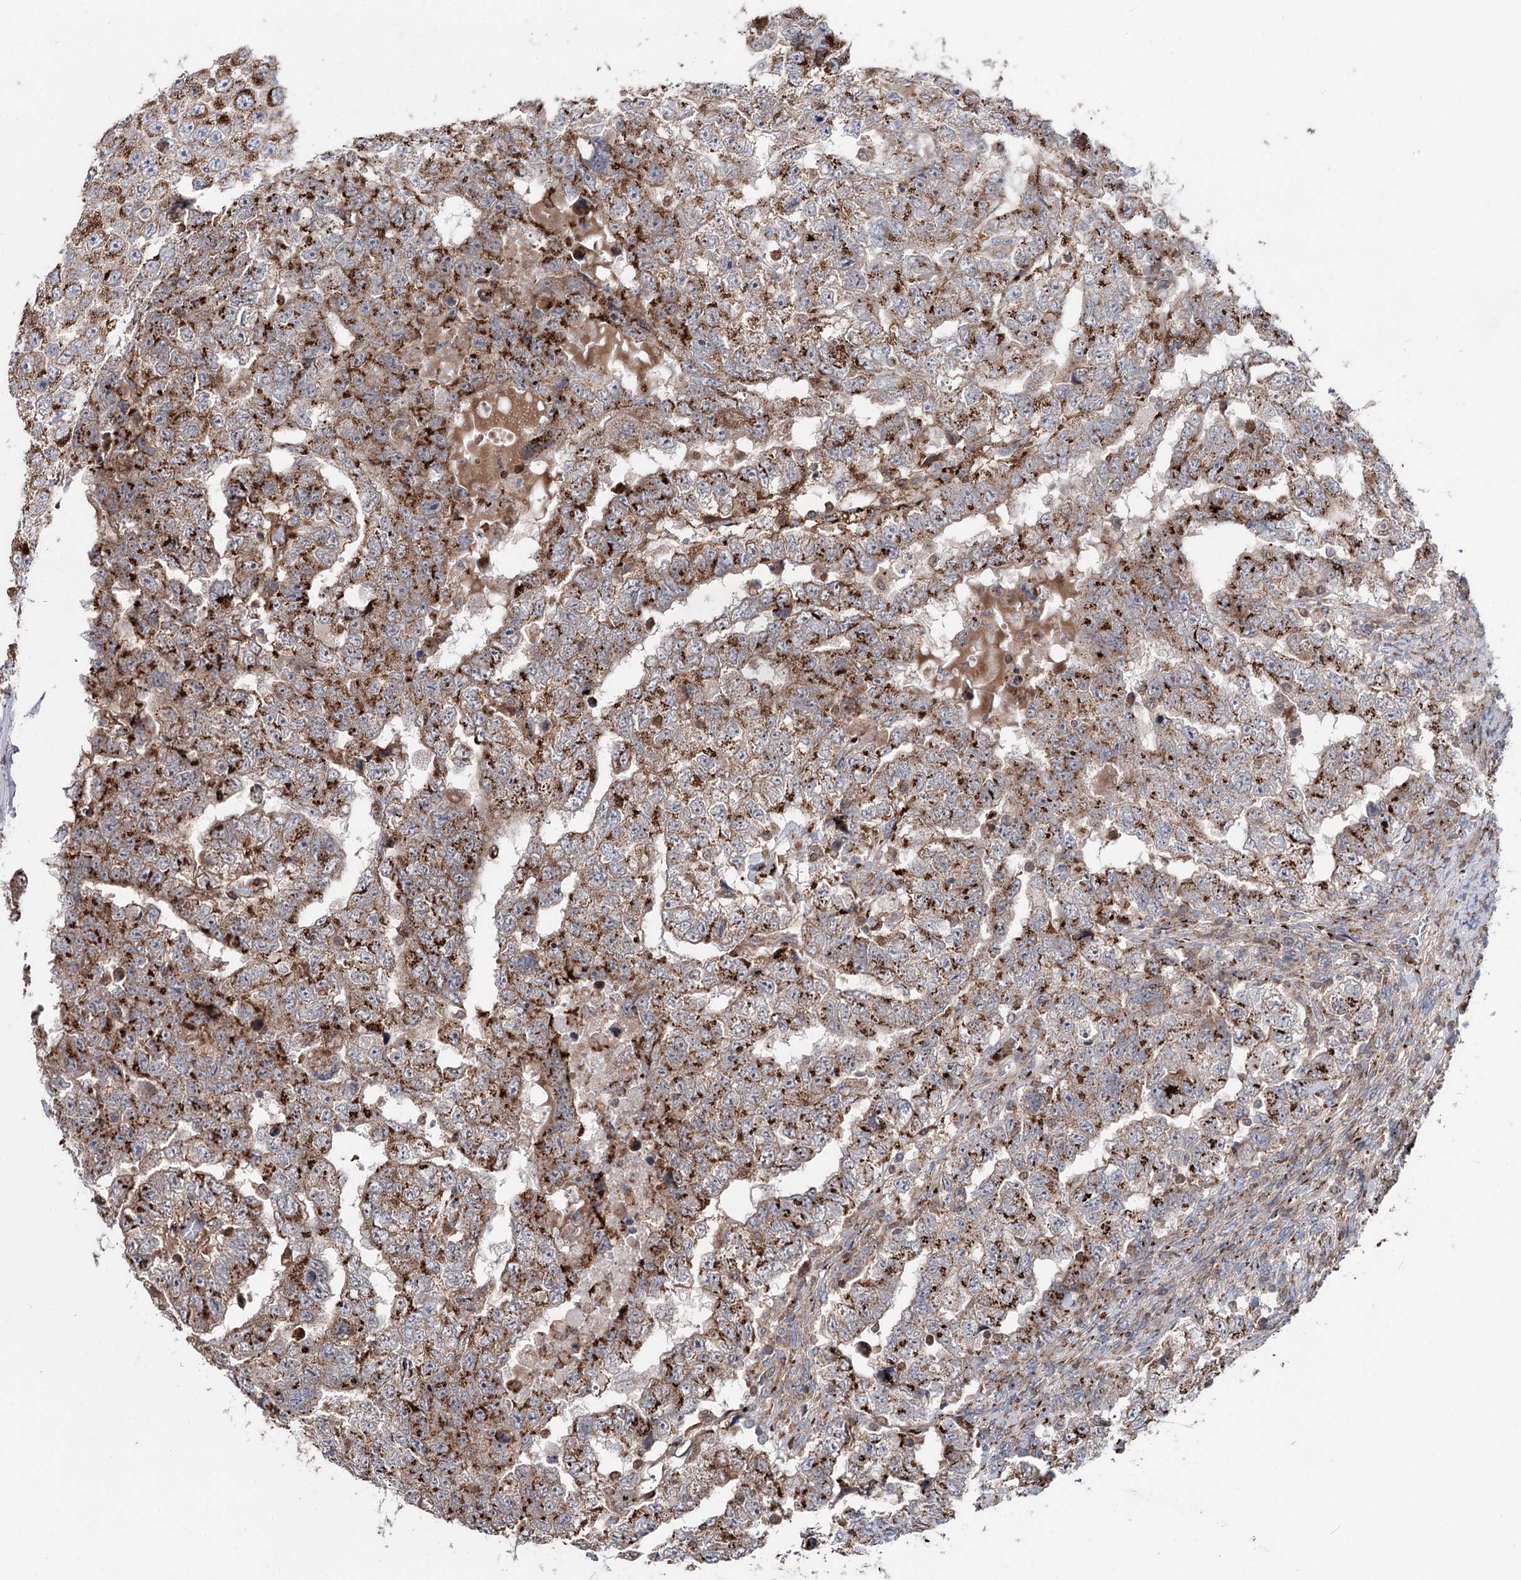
{"staining": {"intensity": "strong", "quantity": "25%-75%", "location": "cytoplasmic/membranous"}, "tissue": "testis cancer", "cell_type": "Tumor cells", "image_type": "cancer", "snomed": [{"axis": "morphology", "description": "Carcinoma, Embryonal, NOS"}, {"axis": "topography", "description": "Testis"}], "caption": "Human testis cancer (embryonal carcinoma) stained for a protein (brown) shows strong cytoplasmic/membranous positive expression in approximately 25%-75% of tumor cells.", "gene": "ARHGAP20", "patient": {"sex": "male", "age": 36}}